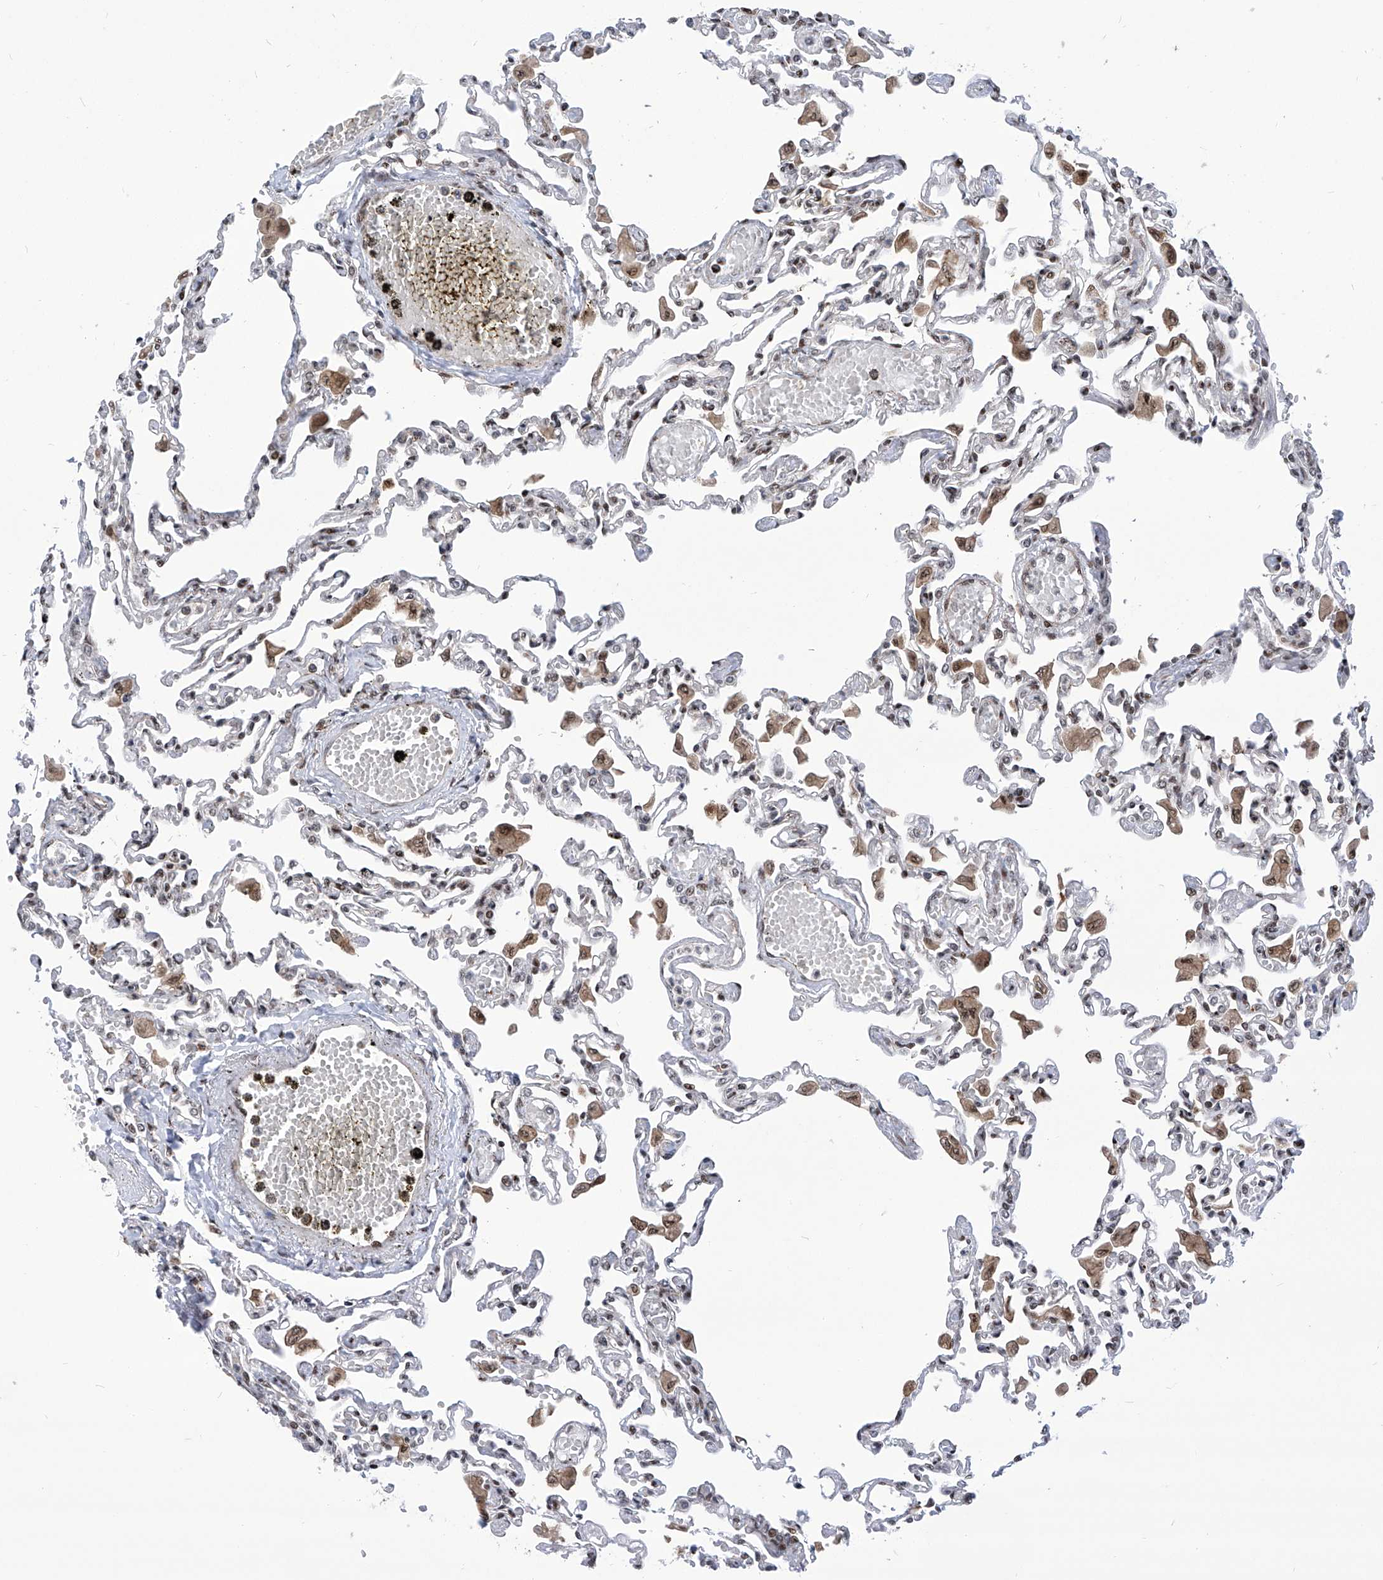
{"staining": {"intensity": "negative", "quantity": "none", "location": "none"}, "tissue": "lung", "cell_type": "Alveolar cells", "image_type": "normal", "snomed": [{"axis": "morphology", "description": "Normal tissue, NOS"}, {"axis": "topography", "description": "Bronchus"}, {"axis": "topography", "description": "Lung"}], "caption": "Immunohistochemistry (IHC) photomicrograph of unremarkable lung stained for a protein (brown), which displays no positivity in alveolar cells. (IHC, brightfield microscopy, high magnification).", "gene": "CEP290", "patient": {"sex": "female", "age": 49}}